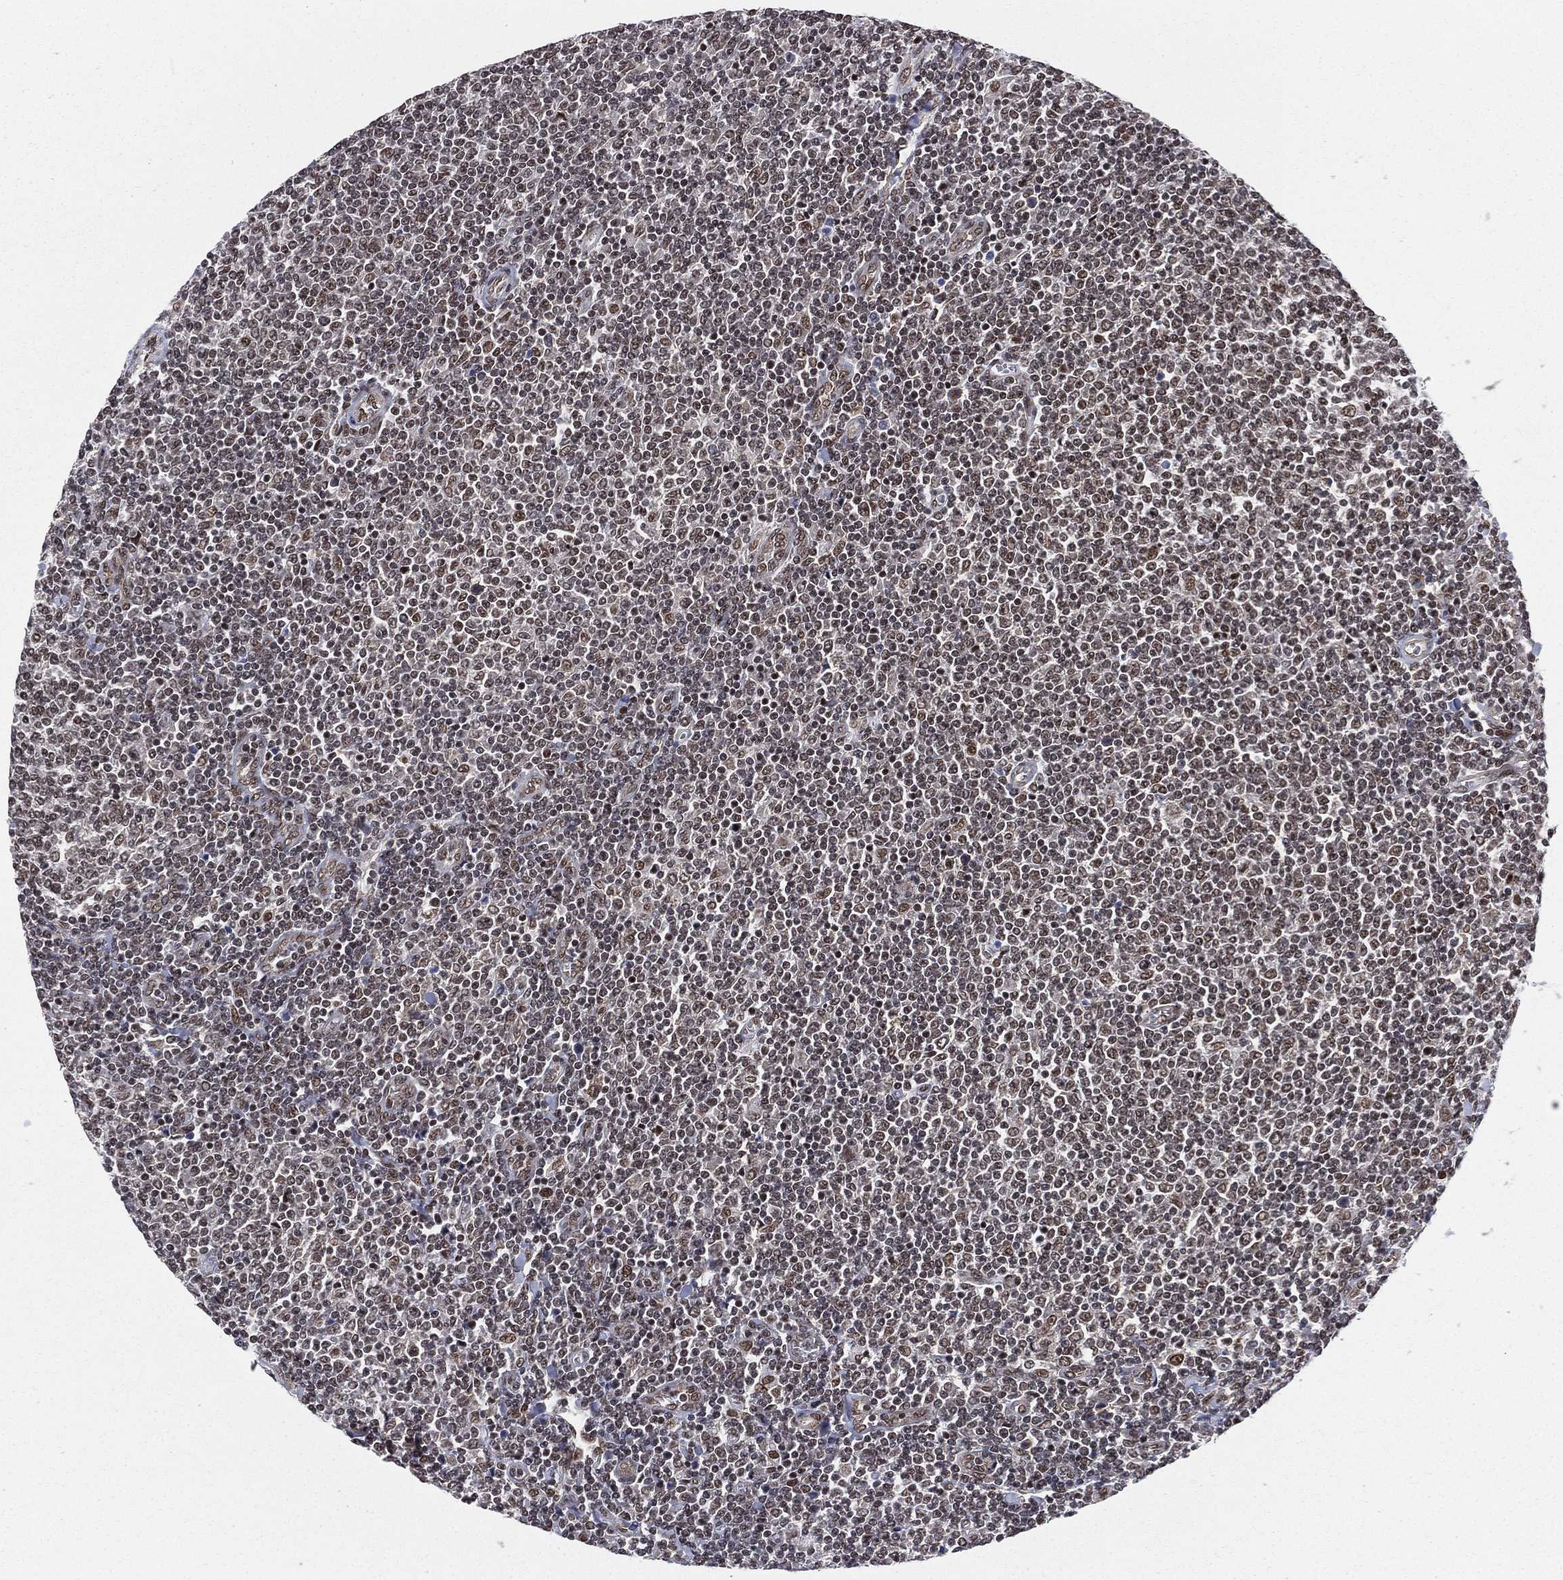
{"staining": {"intensity": "negative", "quantity": "none", "location": "none"}, "tissue": "lymphoma", "cell_type": "Tumor cells", "image_type": "cancer", "snomed": [{"axis": "morphology", "description": "Malignant lymphoma, non-Hodgkin's type, Low grade"}, {"axis": "topography", "description": "Lymph node"}], "caption": "The micrograph displays no staining of tumor cells in low-grade malignant lymphoma, non-Hodgkin's type.", "gene": "FUBP3", "patient": {"sex": "male", "age": 52}}